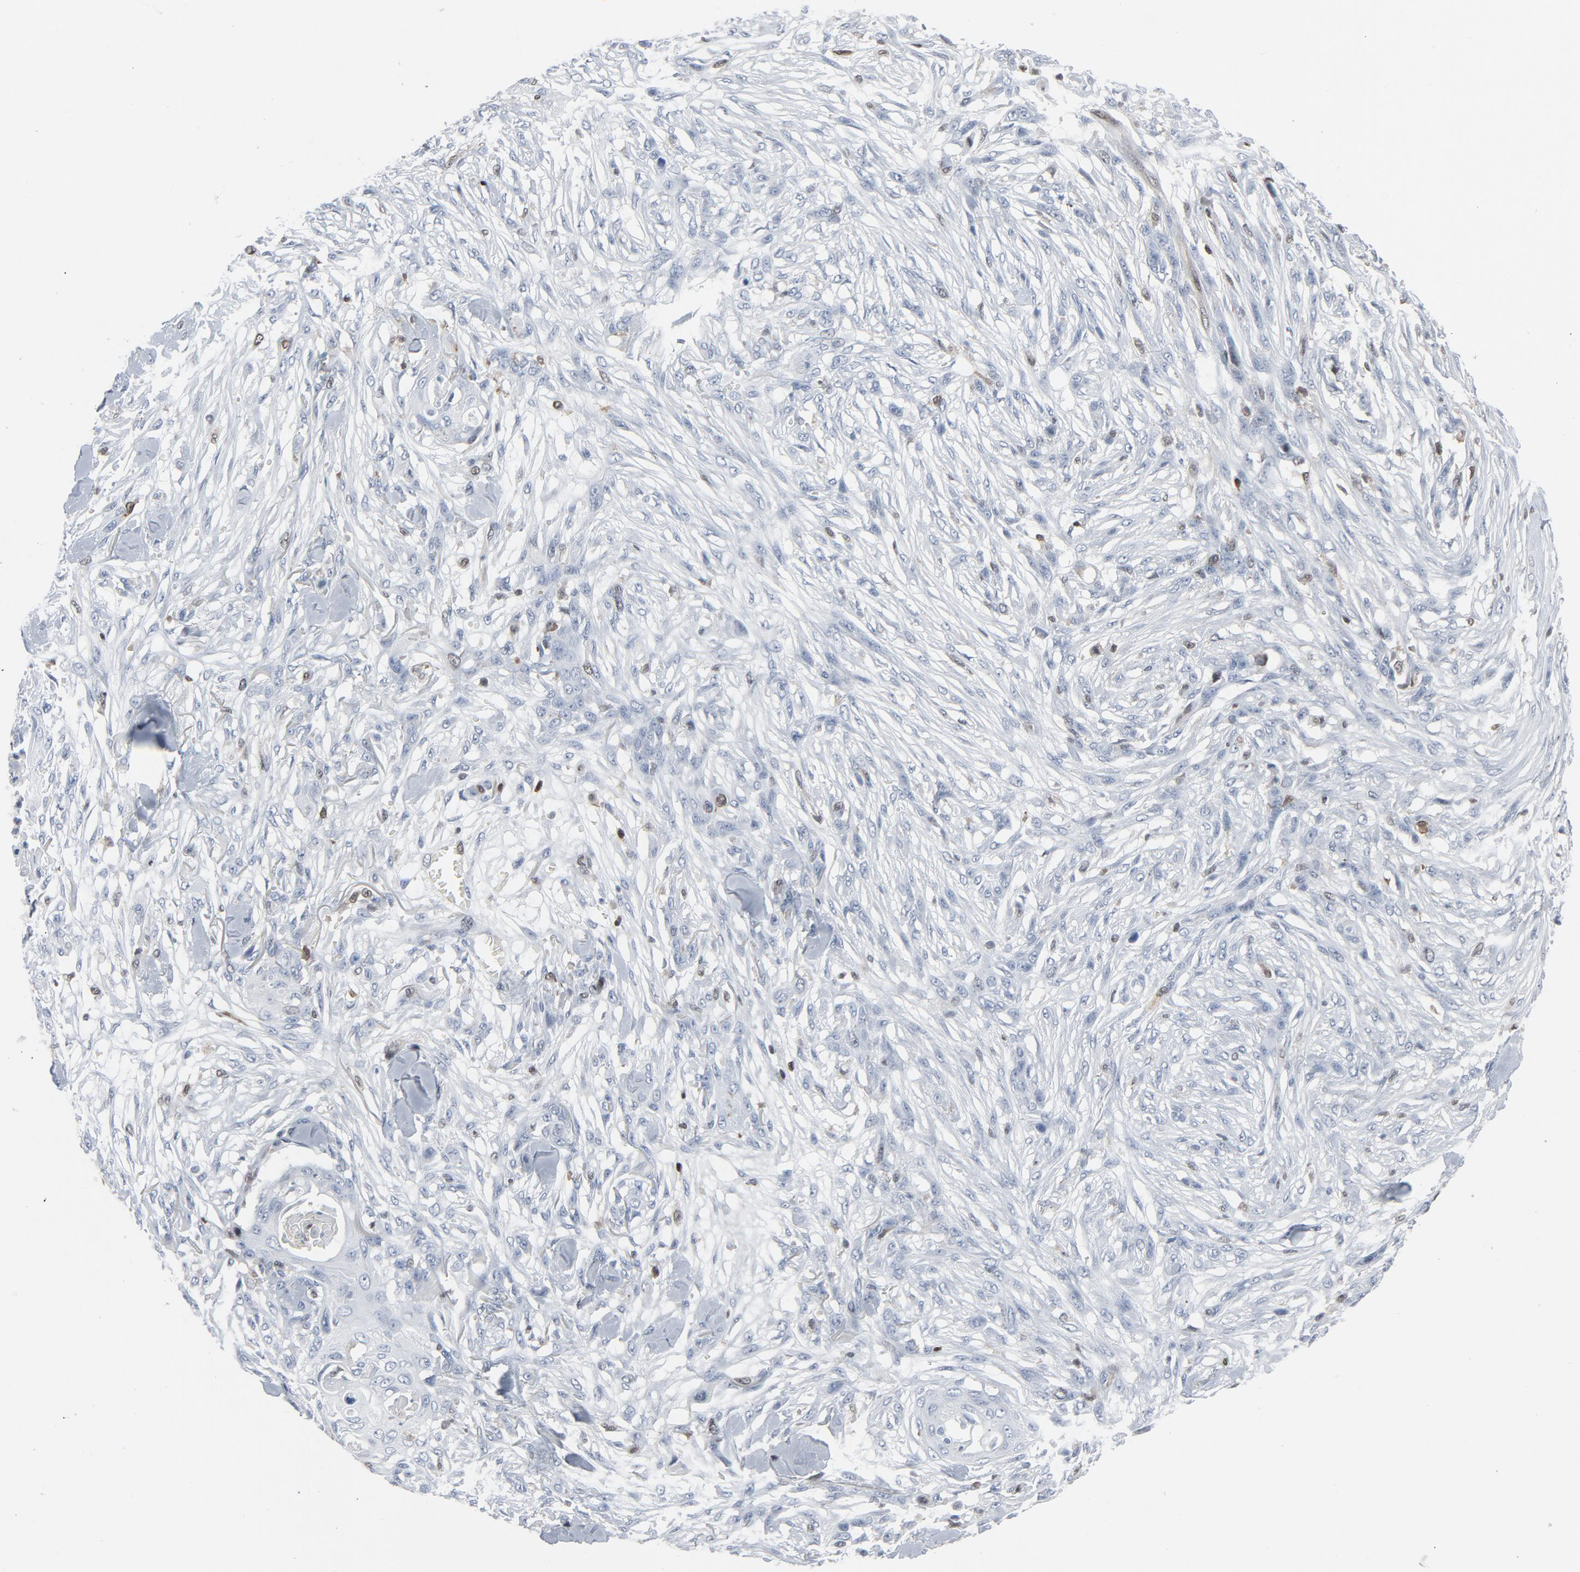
{"staining": {"intensity": "negative", "quantity": "none", "location": "none"}, "tissue": "skin cancer", "cell_type": "Tumor cells", "image_type": "cancer", "snomed": [{"axis": "morphology", "description": "Normal tissue, NOS"}, {"axis": "morphology", "description": "Squamous cell carcinoma, NOS"}, {"axis": "topography", "description": "Skin"}], "caption": "Protein analysis of skin cancer demonstrates no significant expression in tumor cells.", "gene": "STAT5A", "patient": {"sex": "female", "age": 59}}